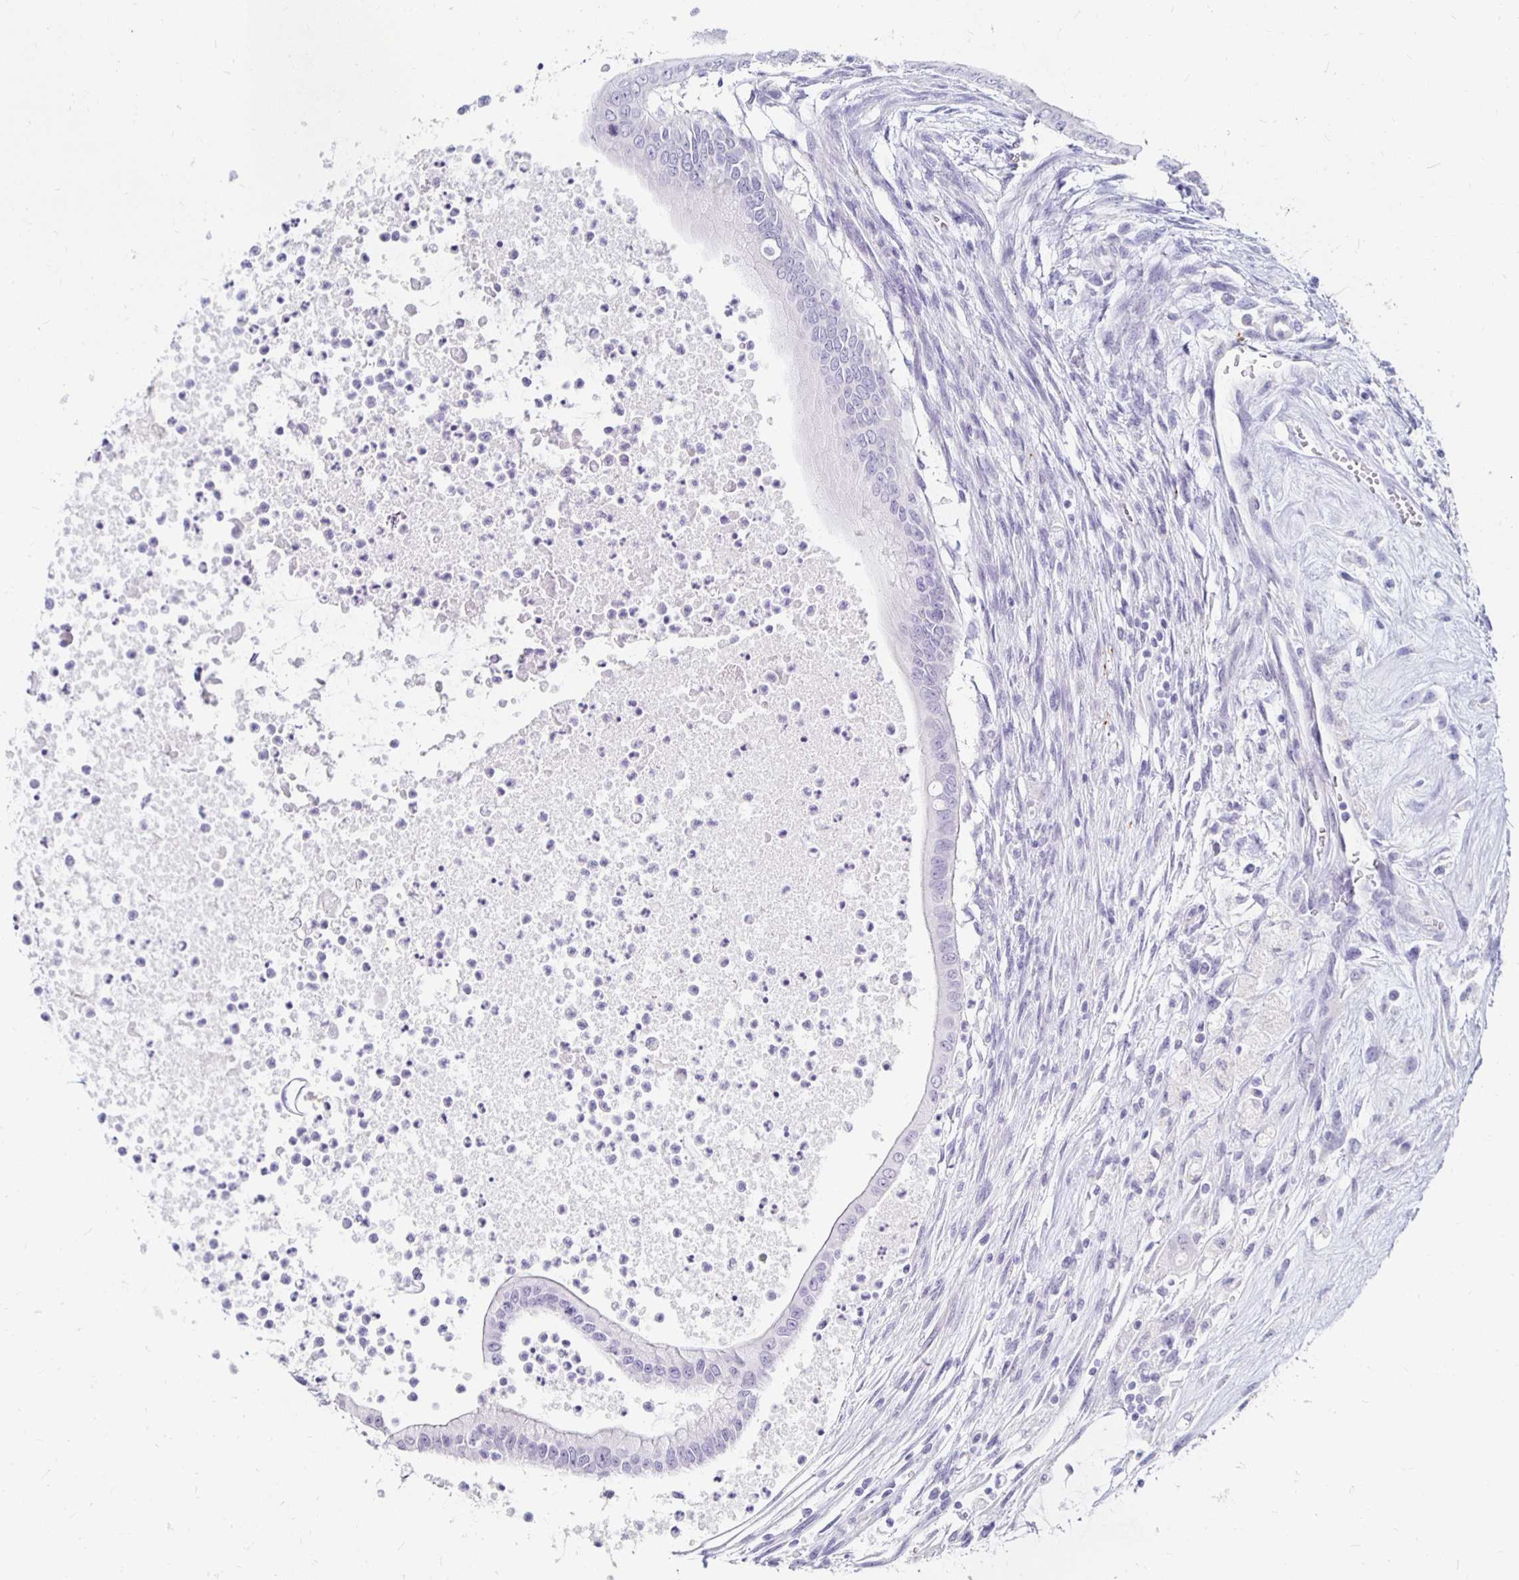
{"staining": {"intensity": "negative", "quantity": "none", "location": "none"}, "tissue": "testis cancer", "cell_type": "Tumor cells", "image_type": "cancer", "snomed": [{"axis": "morphology", "description": "Carcinoma, Embryonal, NOS"}, {"axis": "topography", "description": "Testis"}], "caption": "An immunohistochemistry histopathology image of testis cancer (embryonal carcinoma) is shown. There is no staining in tumor cells of testis cancer (embryonal carcinoma). The staining is performed using DAB brown chromogen with nuclei counter-stained in using hematoxylin.", "gene": "KCNQ2", "patient": {"sex": "male", "age": 37}}